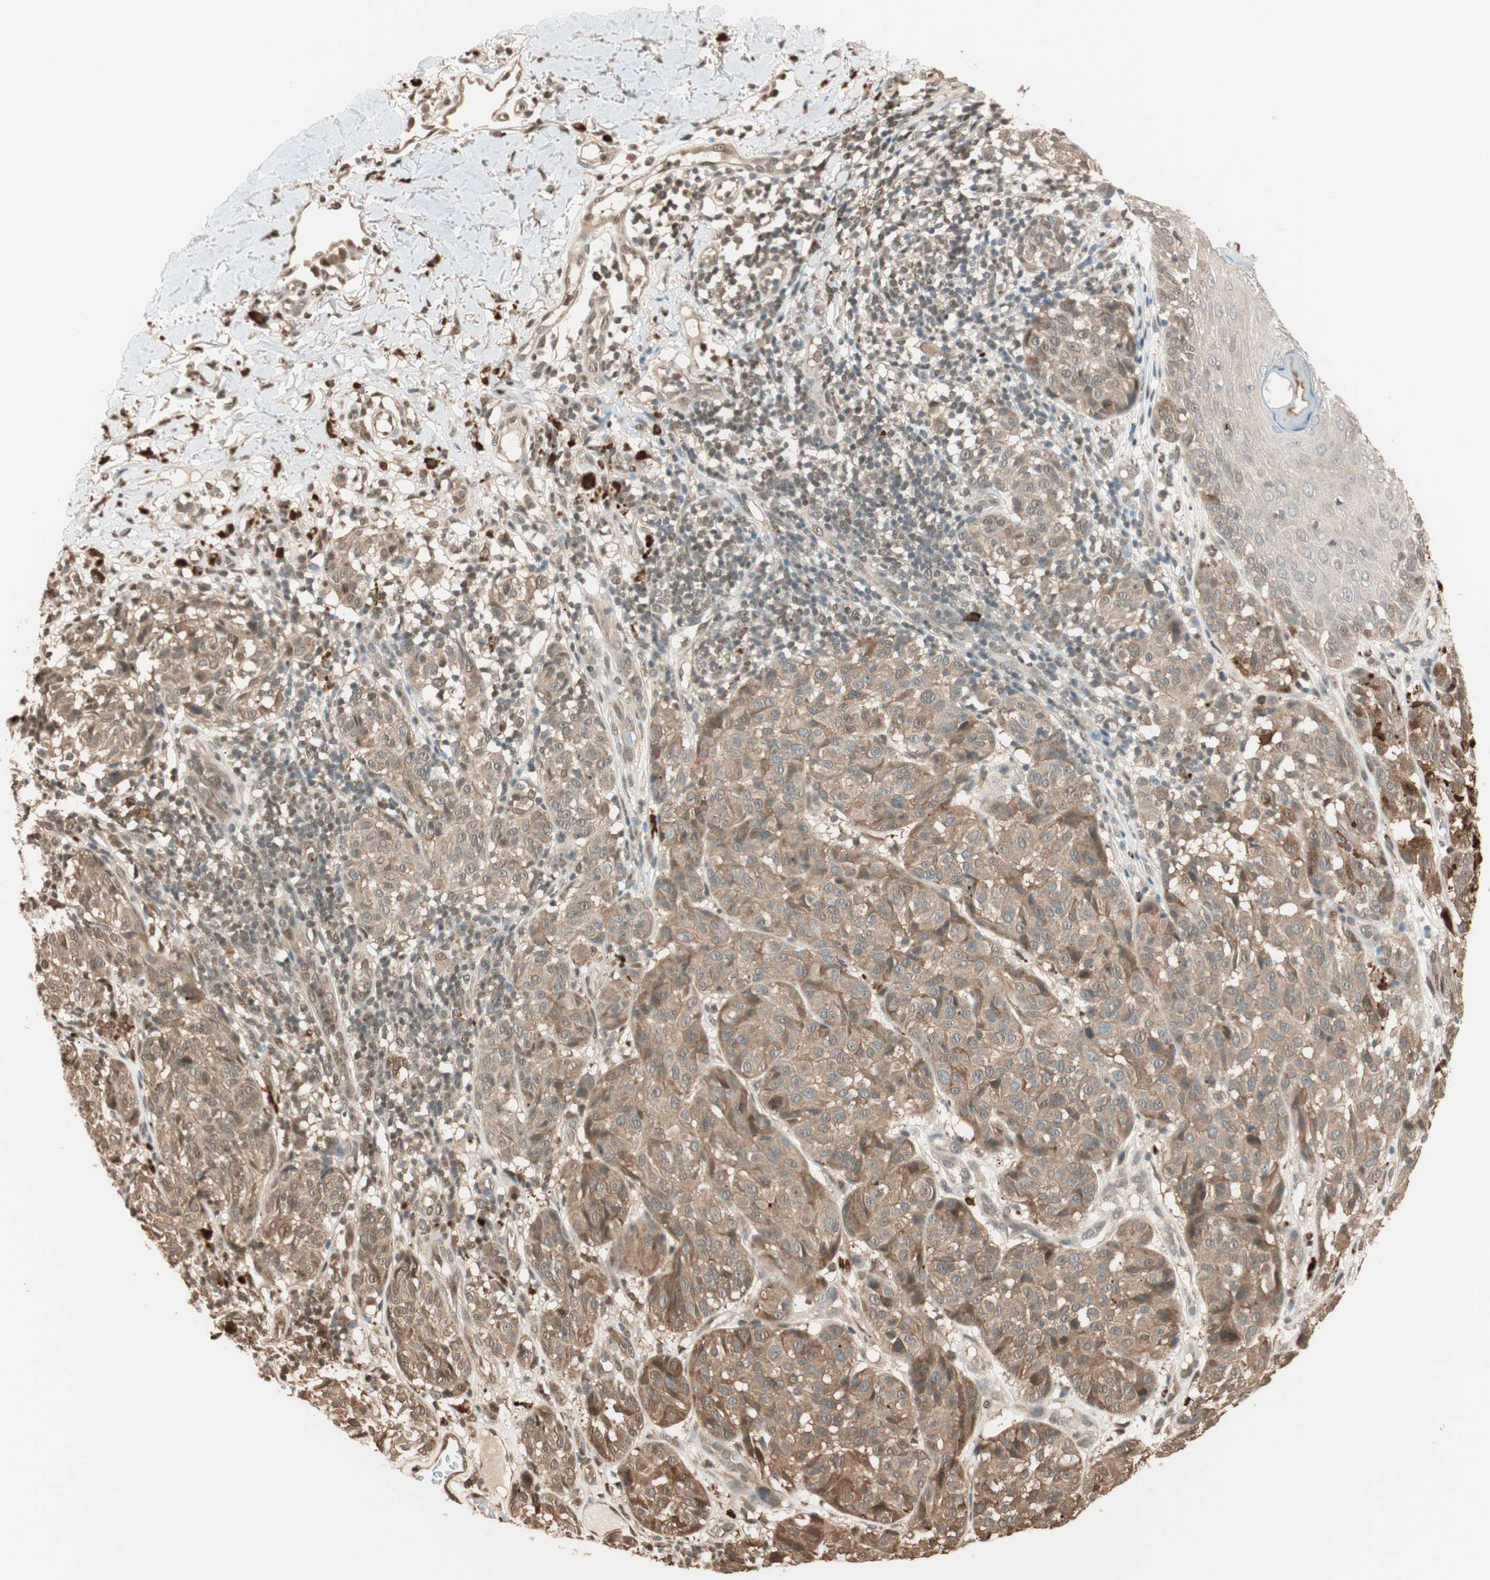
{"staining": {"intensity": "moderate", "quantity": ">75%", "location": "cytoplasmic/membranous,nuclear"}, "tissue": "melanoma", "cell_type": "Tumor cells", "image_type": "cancer", "snomed": [{"axis": "morphology", "description": "Malignant melanoma, NOS"}, {"axis": "topography", "description": "Skin"}], "caption": "A brown stain labels moderate cytoplasmic/membranous and nuclear positivity of a protein in melanoma tumor cells. Using DAB (3,3'-diaminobenzidine) (brown) and hematoxylin (blue) stains, captured at high magnification using brightfield microscopy.", "gene": "ZNF443", "patient": {"sex": "female", "age": 46}}